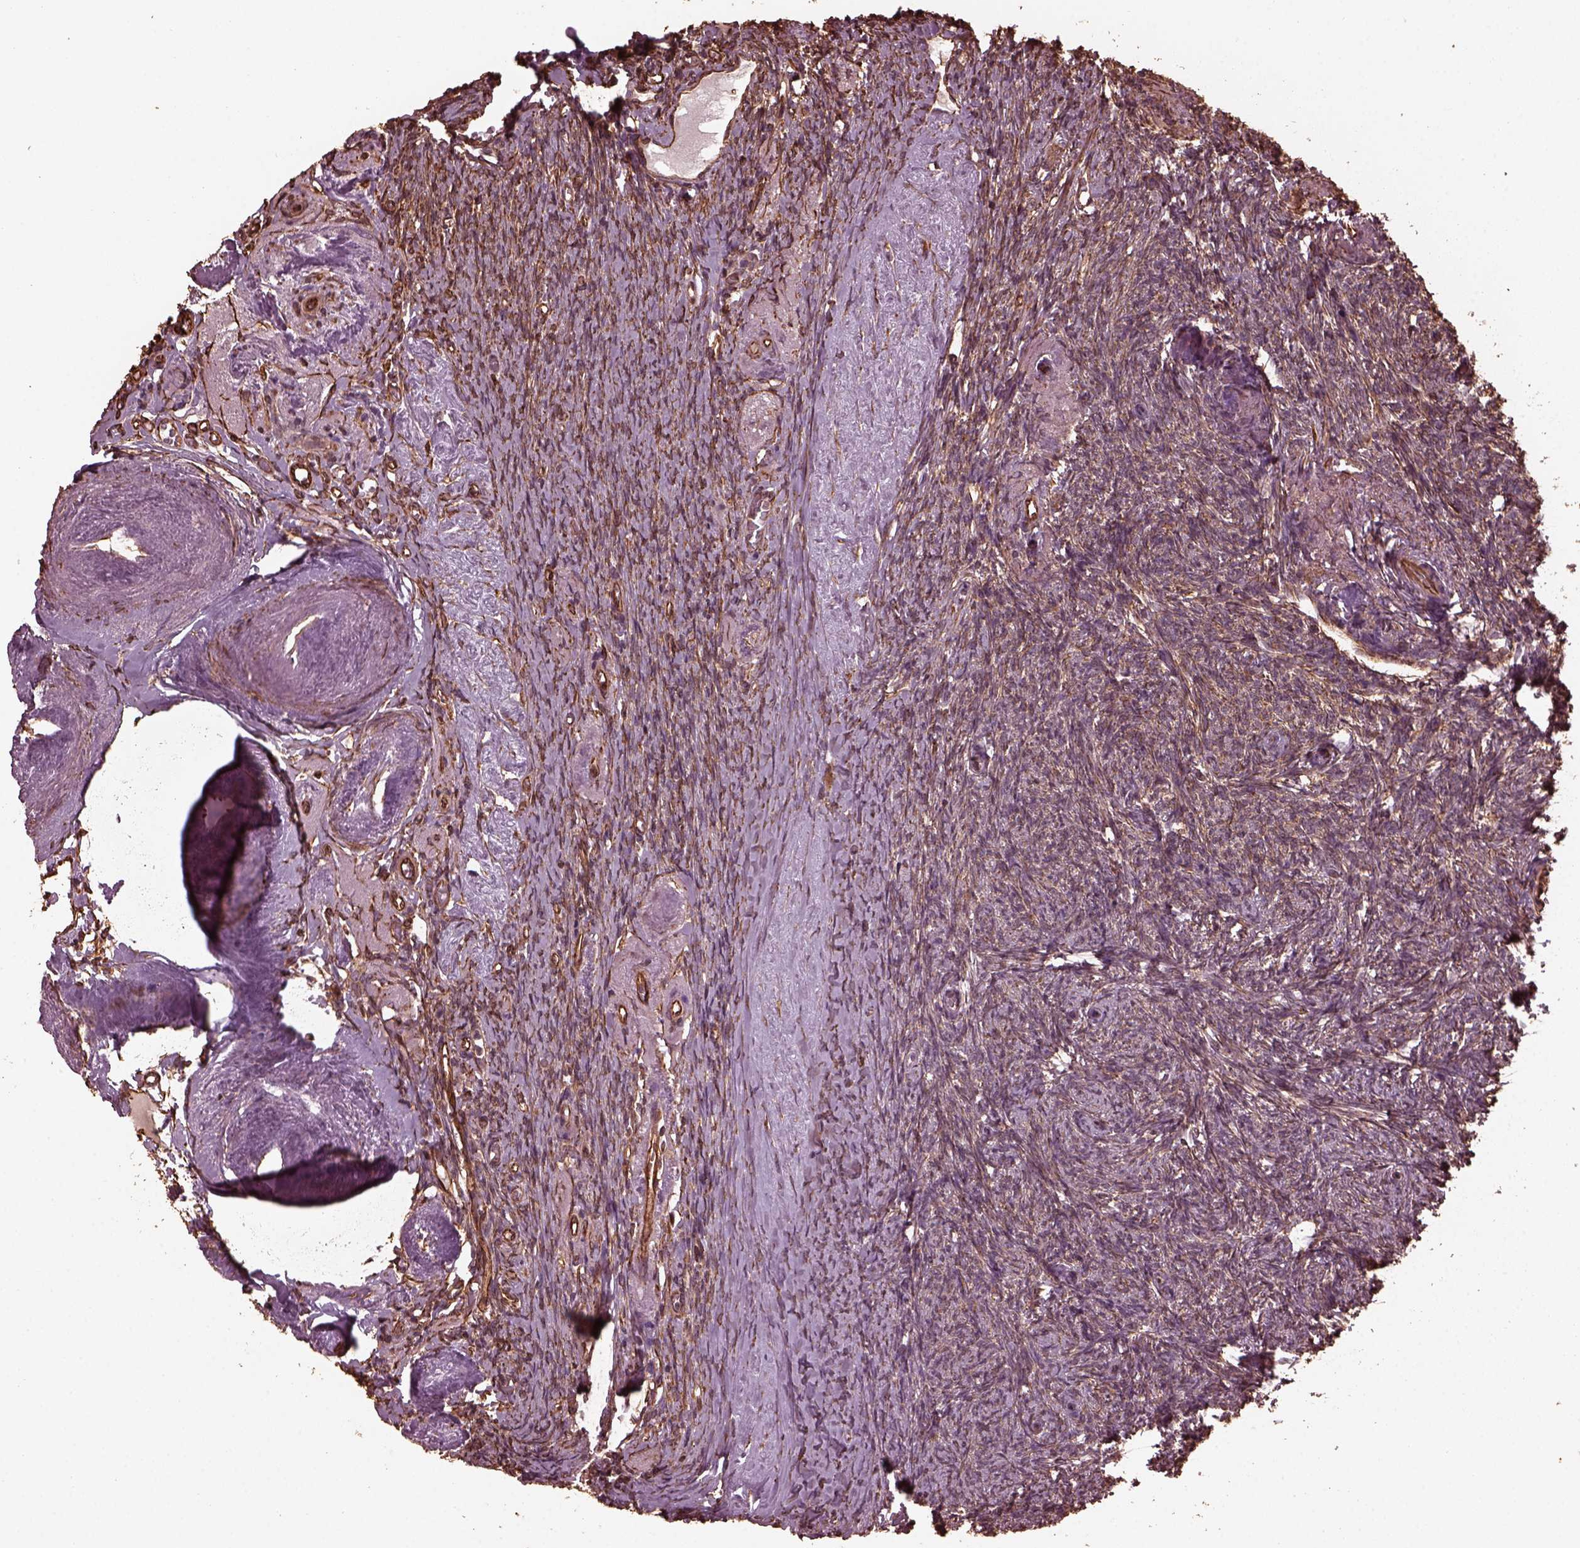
{"staining": {"intensity": "moderate", "quantity": "25%-75%", "location": "cytoplasmic/membranous"}, "tissue": "ovary", "cell_type": "Follicle cells", "image_type": "normal", "snomed": [{"axis": "morphology", "description": "Normal tissue, NOS"}, {"axis": "topography", "description": "Ovary"}], "caption": "An image of ovary stained for a protein displays moderate cytoplasmic/membranous brown staining in follicle cells.", "gene": "GTPBP1", "patient": {"sex": "female", "age": 72}}